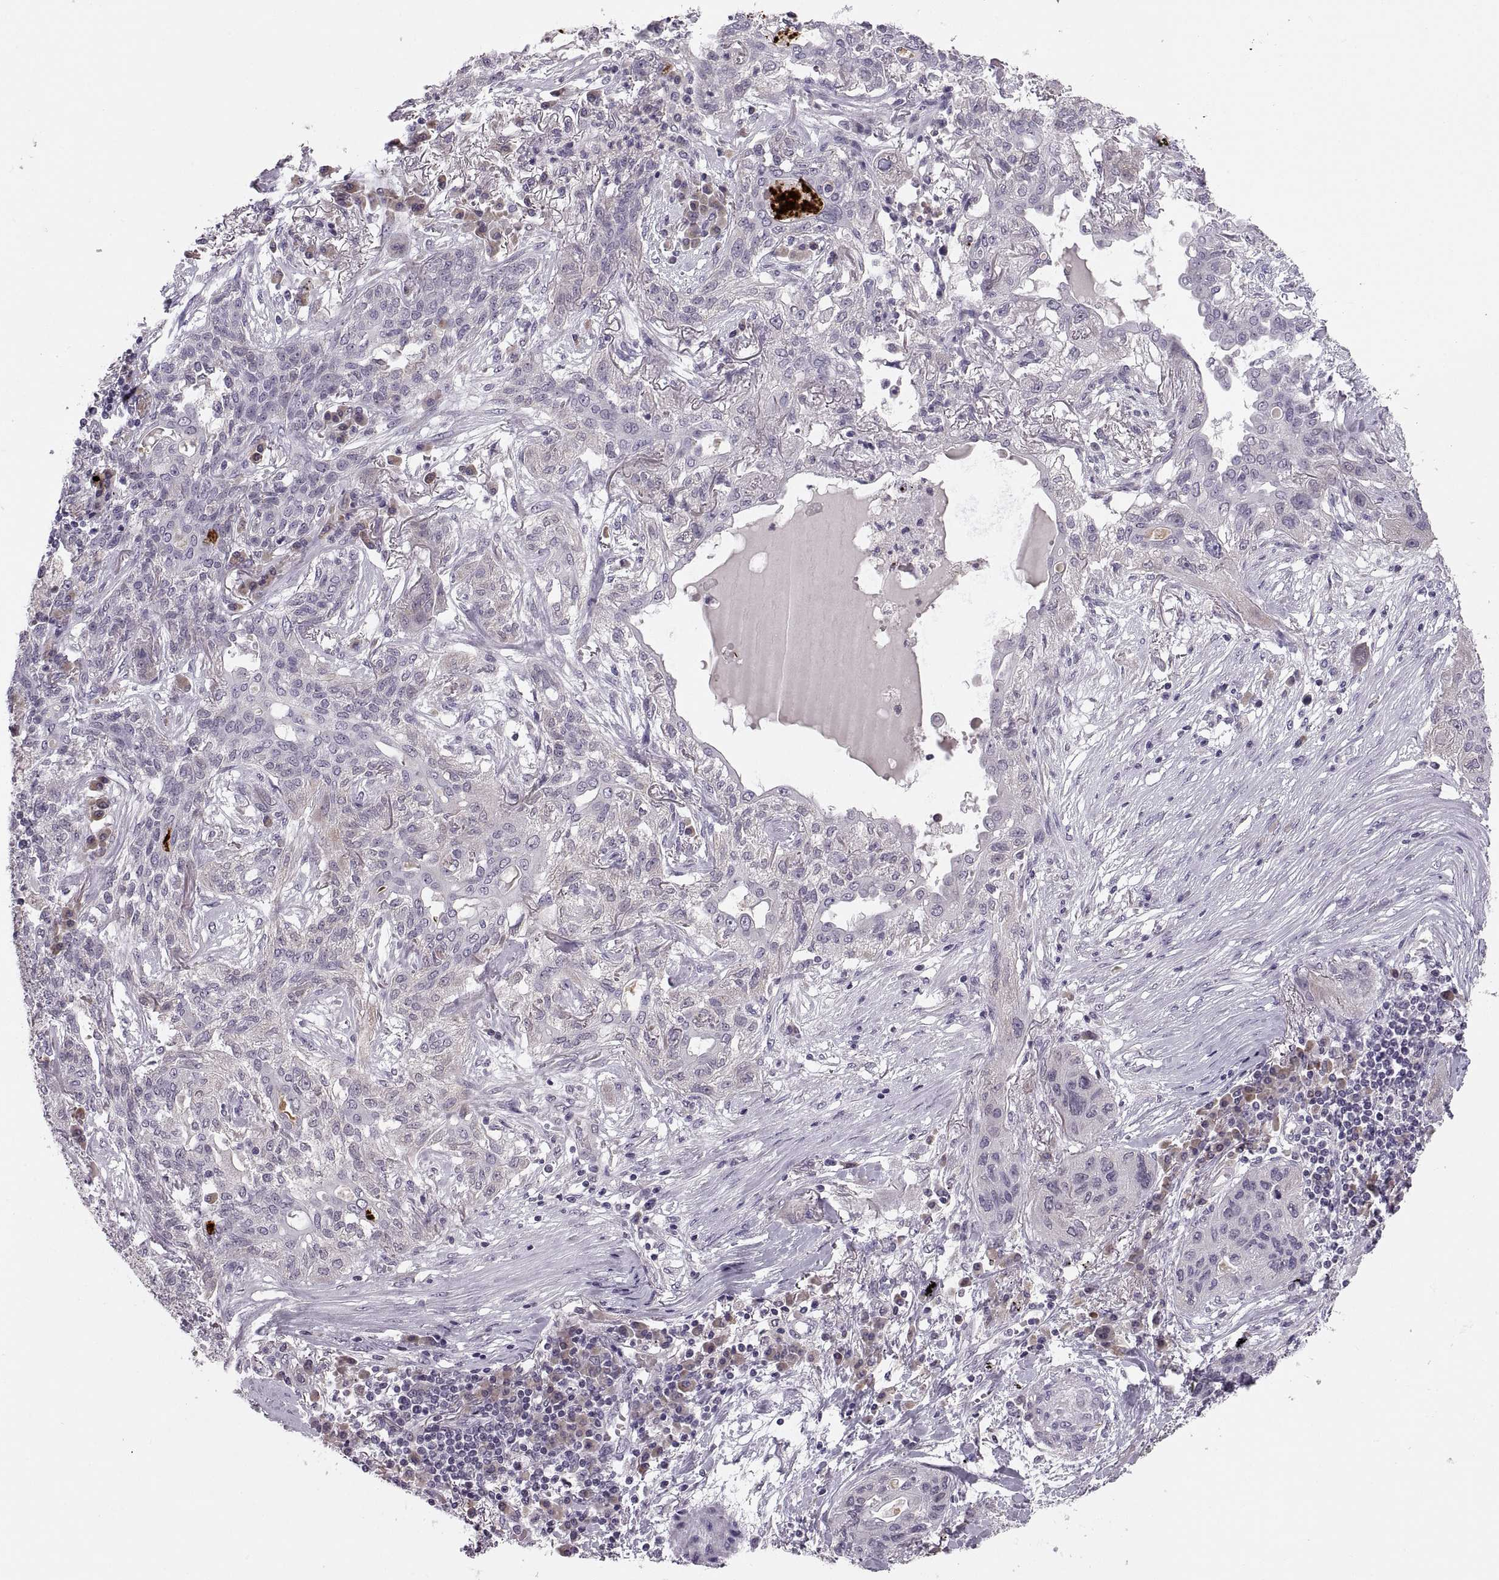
{"staining": {"intensity": "negative", "quantity": "none", "location": "none"}, "tissue": "lung cancer", "cell_type": "Tumor cells", "image_type": "cancer", "snomed": [{"axis": "morphology", "description": "Squamous cell carcinoma, NOS"}, {"axis": "topography", "description": "Lung"}], "caption": "Lung cancer (squamous cell carcinoma) was stained to show a protein in brown. There is no significant staining in tumor cells.", "gene": "ADH6", "patient": {"sex": "female", "age": 70}}